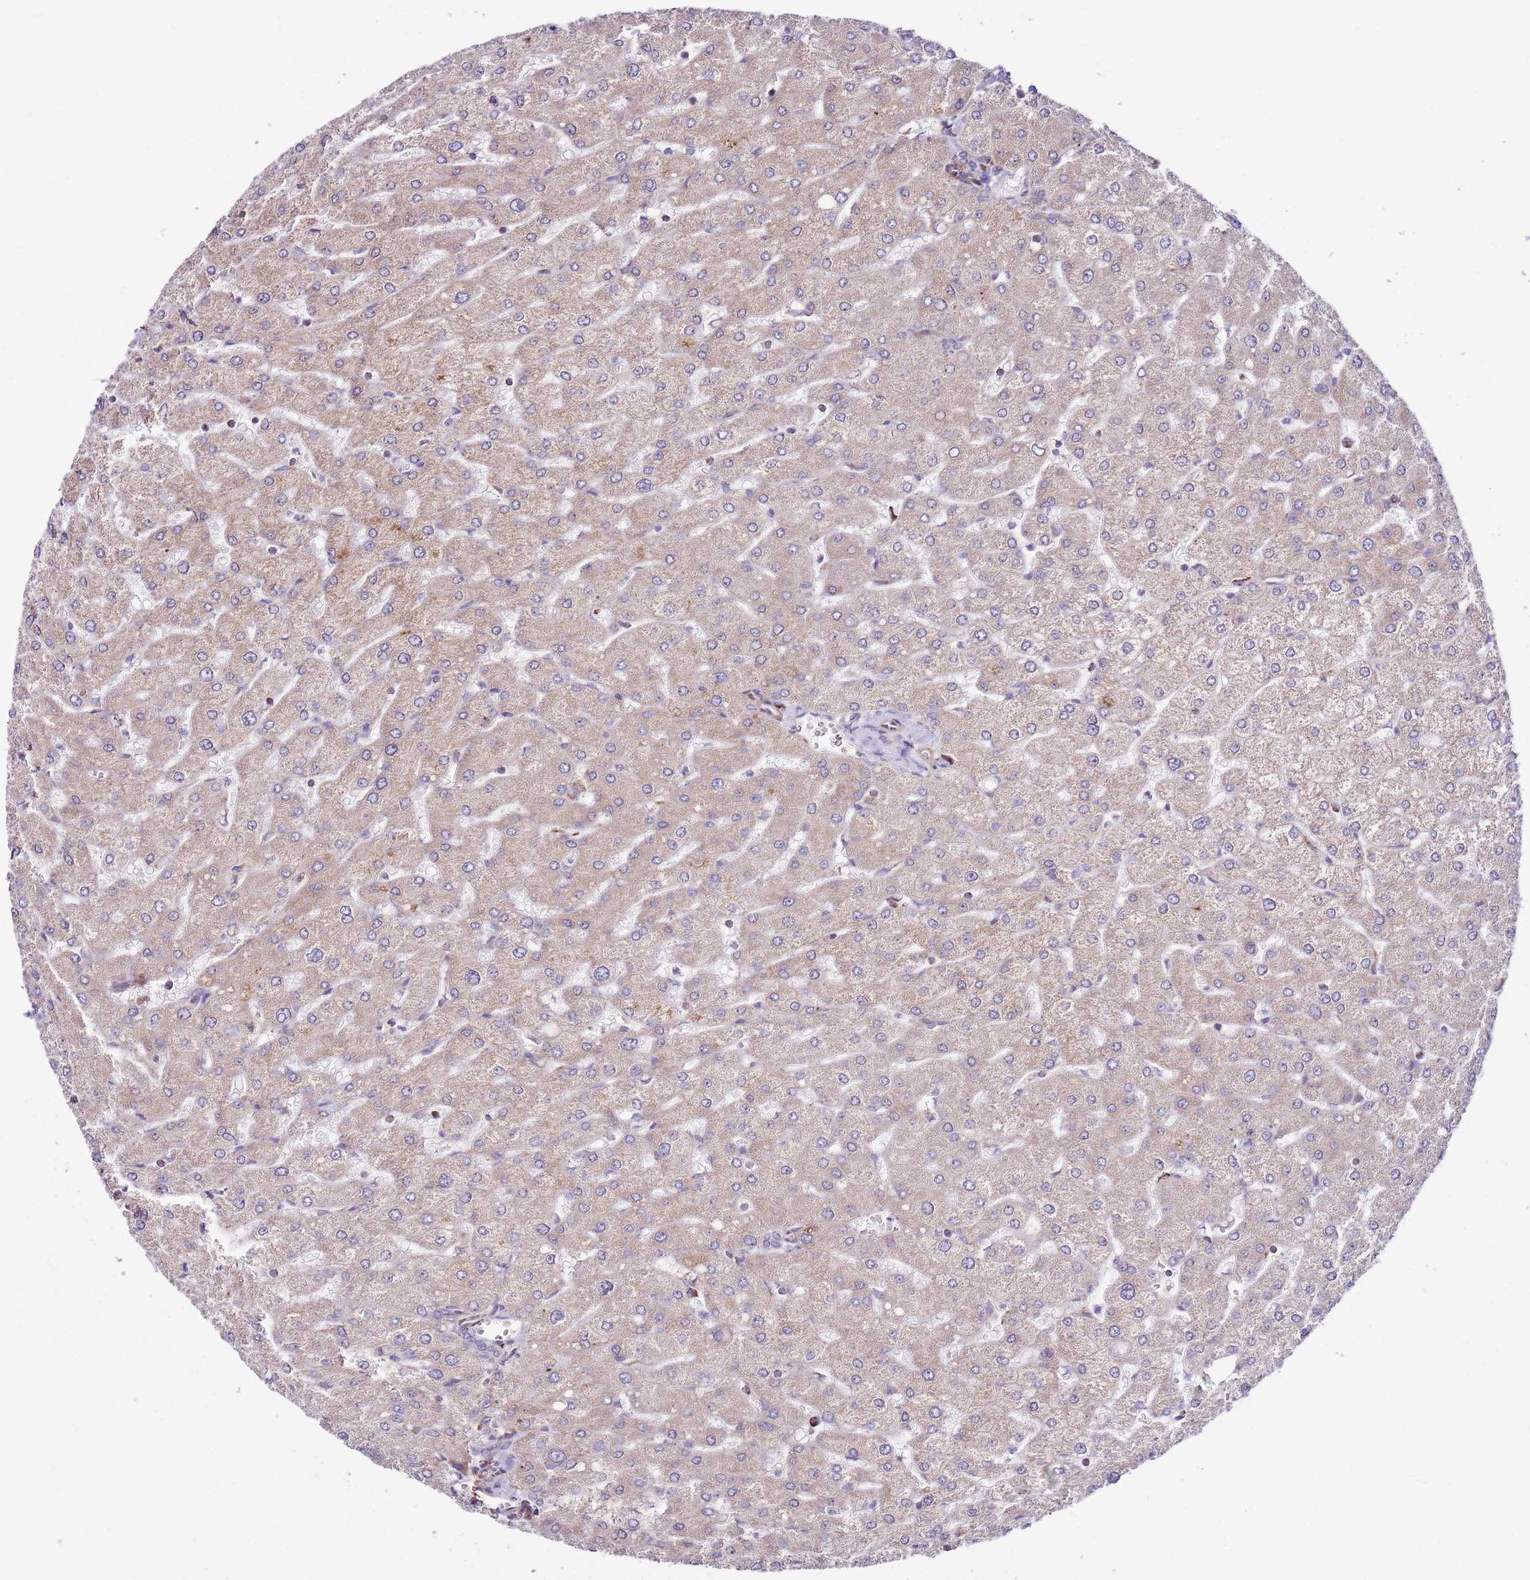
{"staining": {"intensity": "negative", "quantity": "none", "location": "none"}, "tissue": "liver", "cell_type": "Cholangiocytes", "image_type": "normal", "snomed": [{"axis": "morphology", "description": "Normal tissue, NOS"}, {"axis": "topography", "description": "Liver"}], "caption": "This is a image of immunohistochemistry (IHC) staining of benign liver, which shows no positivity in cholangiocytes. (Brightfield microscopy of DAB (3,3'-diaminobenzidine) IHC at high magnification).", "gene": "HECTD4", "patient": {"sex": "male", "age": 55}}